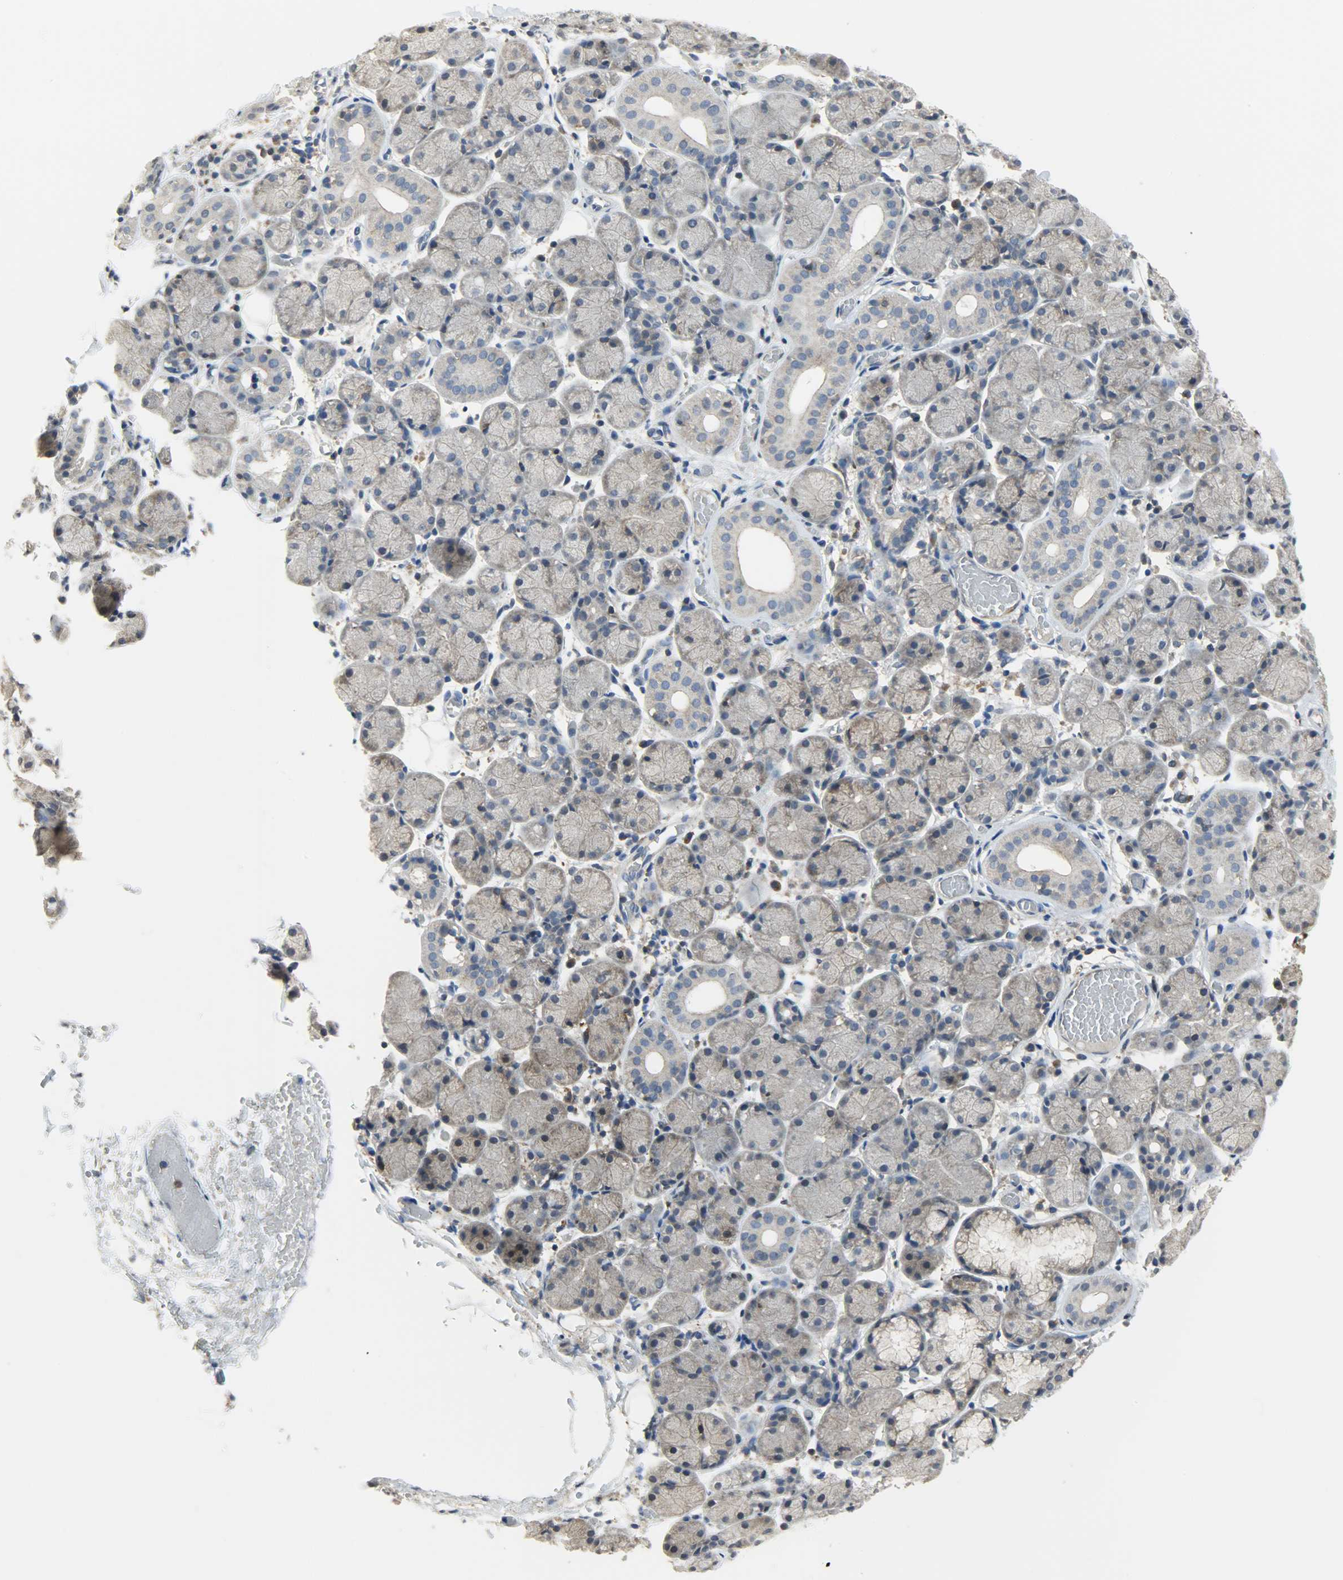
{"staining": {"intensity": "weak", "quantity": "25%-75%", "location": "cytoplasmic/membranous"}, "tissue": "salivary gland", "cell_type": "Glandular cells", "image_type": "normal", "snomed": [{"axis": "morphology", "description": "Normal tissue, NOS"}, {"axis": "topography", "description": "Salivary gland"}], "caption": "Brown immunohistochemical staining in benign salivary gland exhibits weak cytoplasmic/membranous expression in about 25%-75% of glandular cells.", "gene": "TRIM21", "patient": {"sex": "female", "age": 24}}